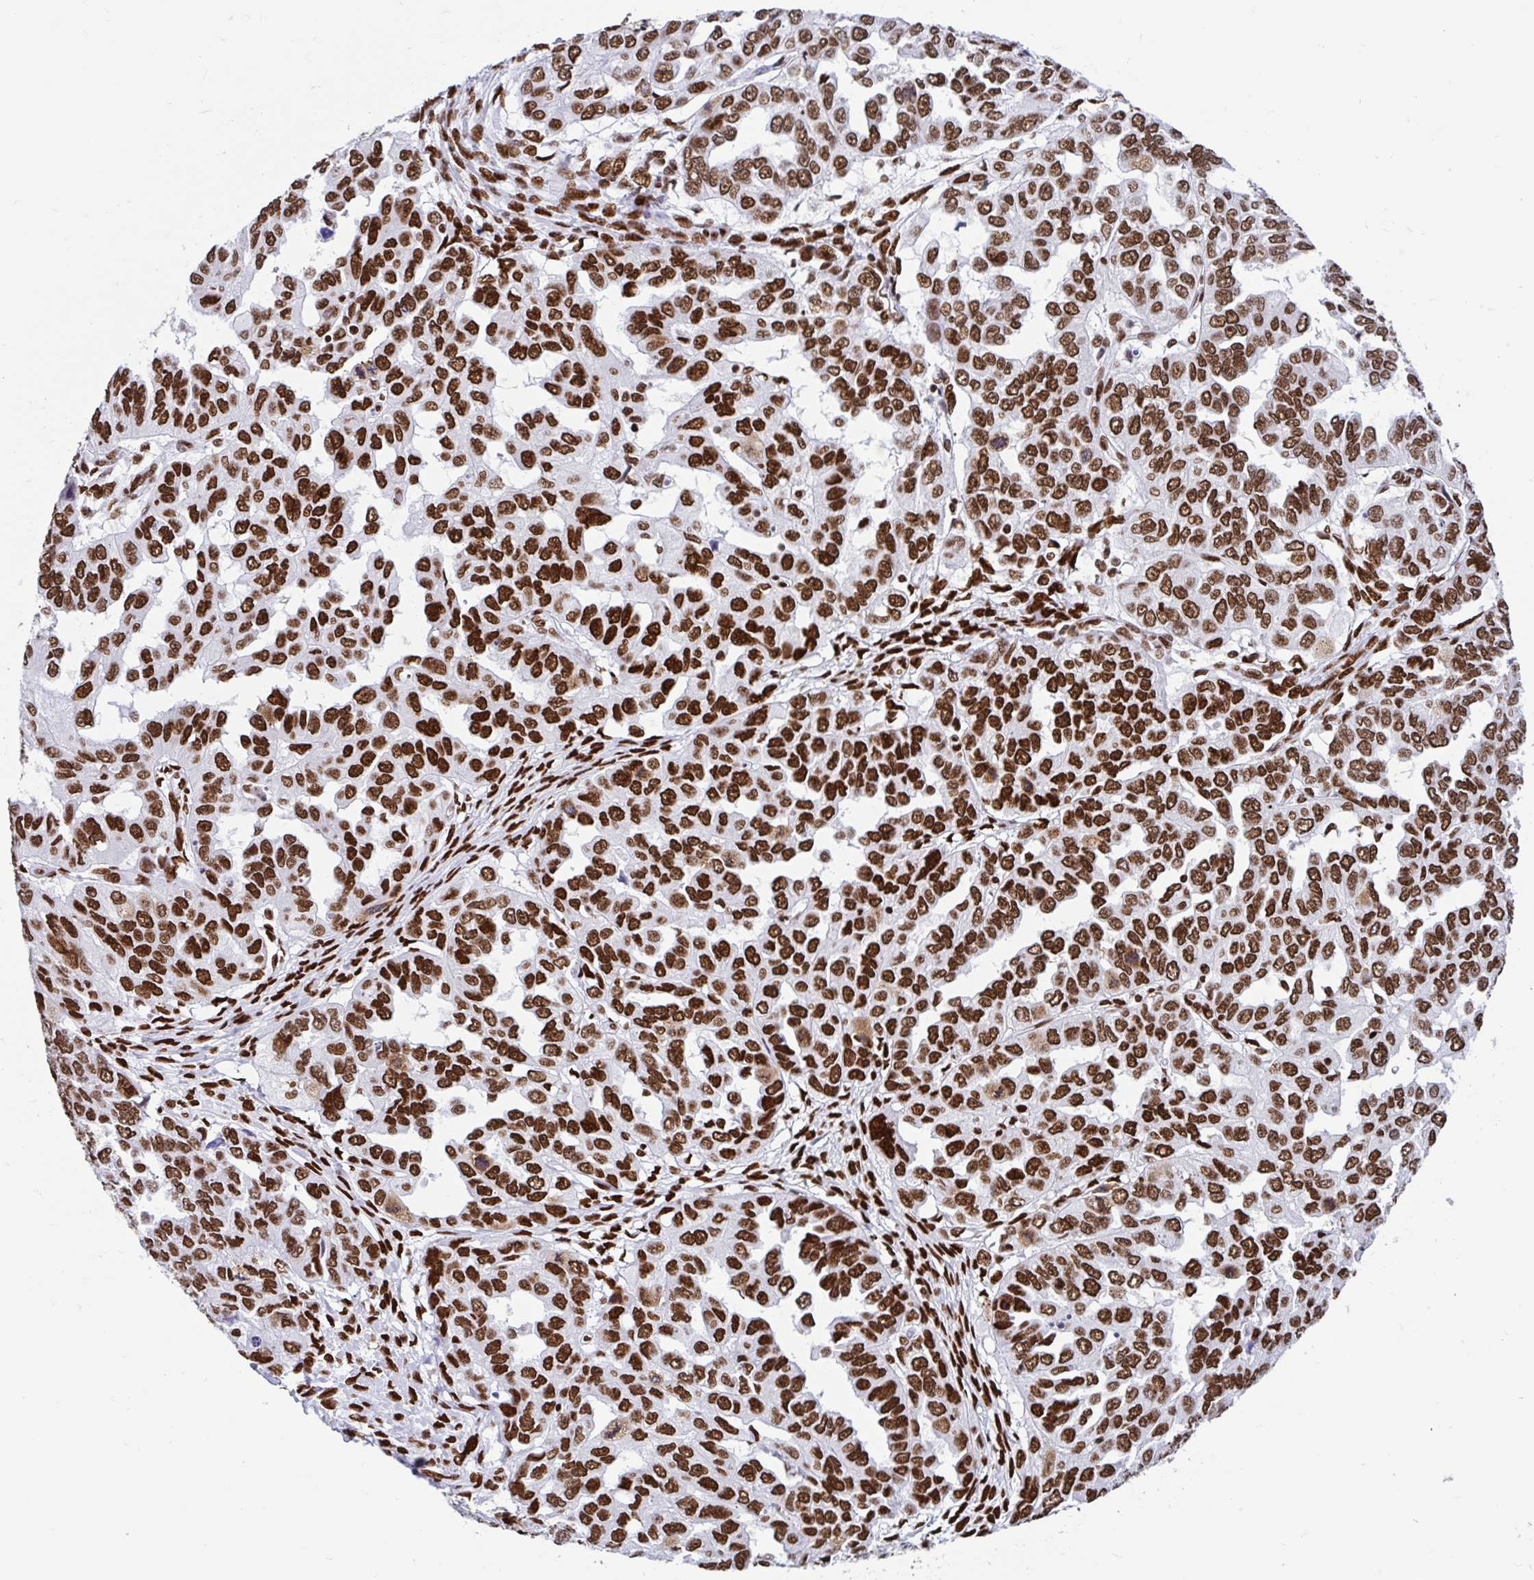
{"staining": {"intensity": "strong", "quantity": ">75%", "location": "nuclear"}, "tissue": "ovarian cancer", "cell_type": "Tumor cells", "image_type": "cancer", "snomed": [{"axis": "morphology", "description": "Cystadenocarcinoma, serous, NOS"}, {"axis": "topography", "description": "Ovary"}], "caption": "Brown immunohistochemical staining in serous cystadenocarcinoma (ovarian) exhibits strong nuclear staining in about >75% of tumor cells. (brown staining indicates protein expression, while blue staining denotes nuclei).", "gene": "KHDRBS1", "patient": {"sex": "female", "age": 53}}